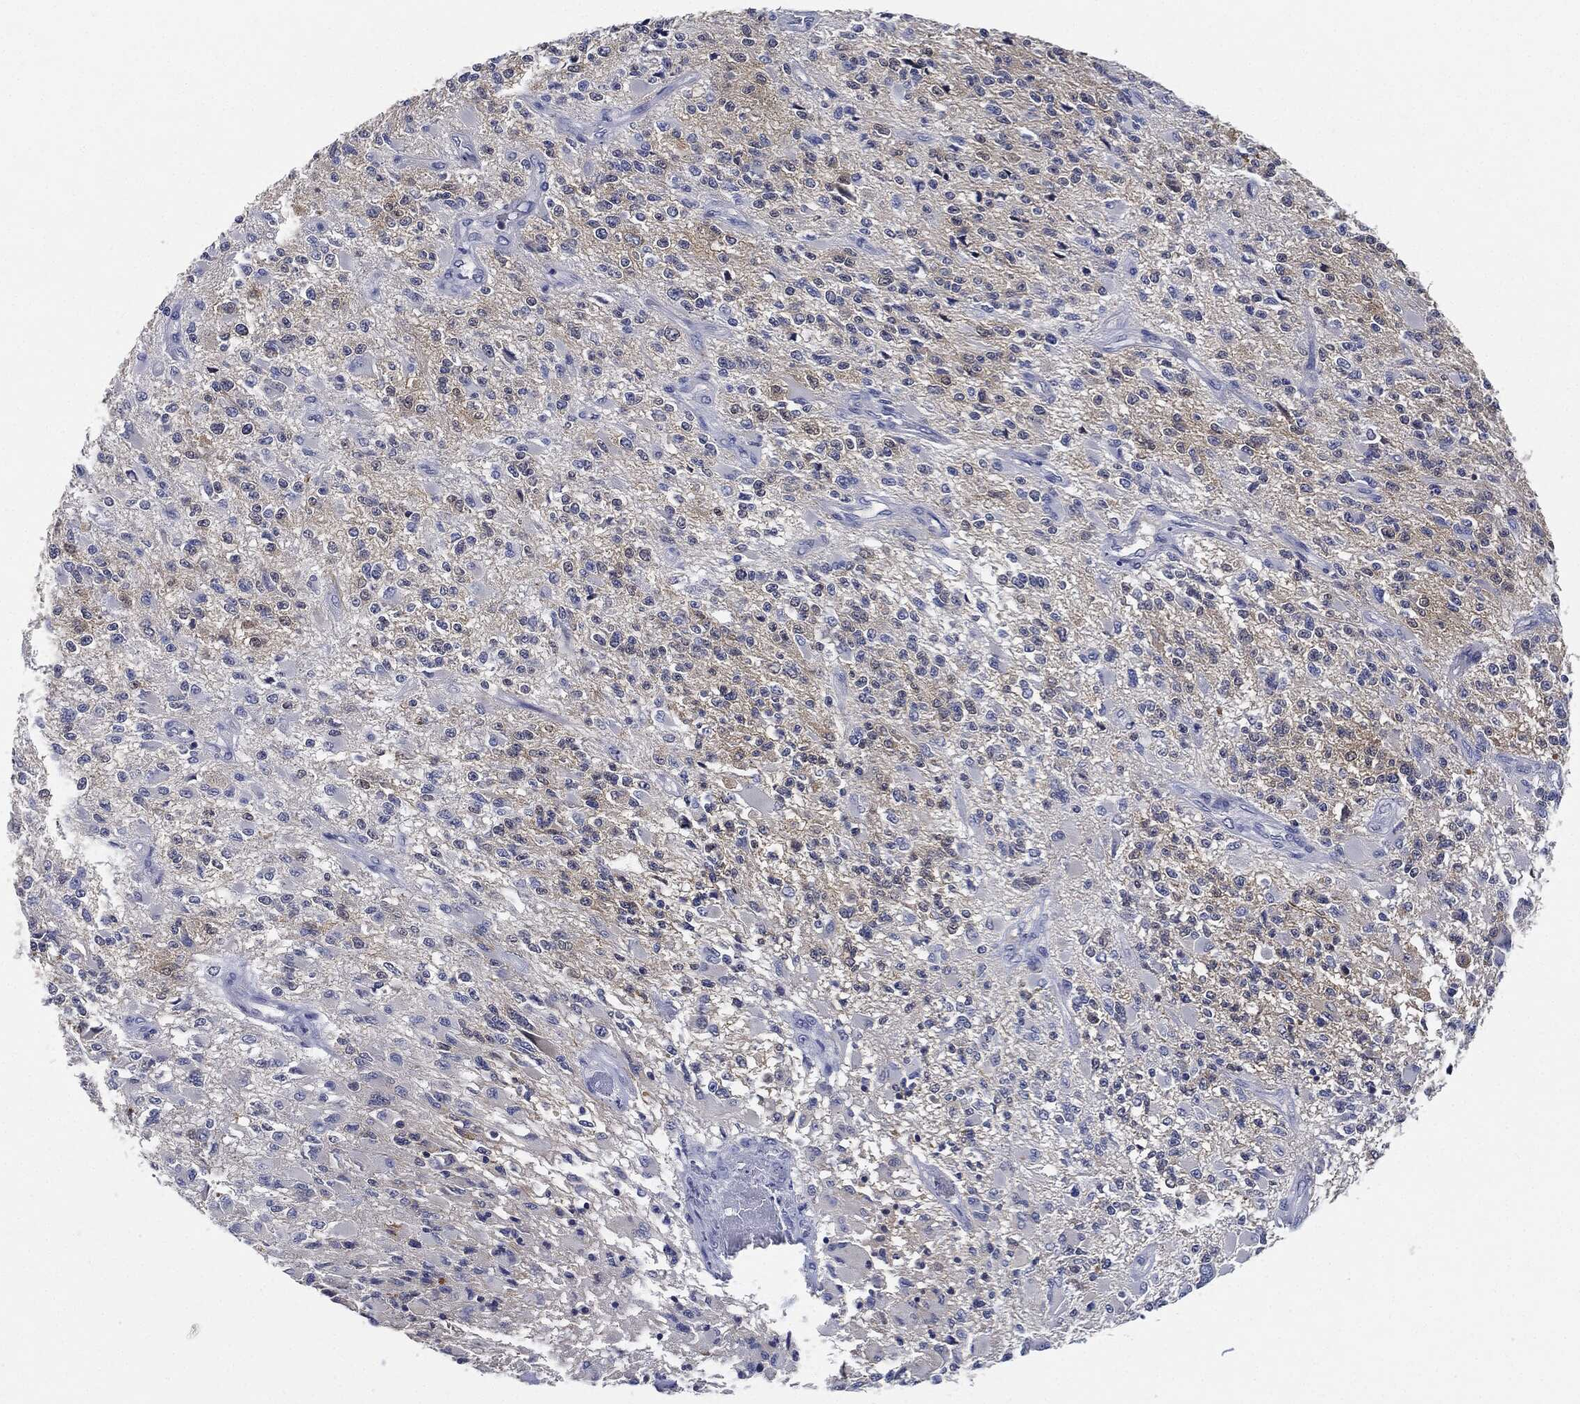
{"staining": {"intensity": "negative", "quantity": "none", "location": "none"}, "tissue": "glioma", "cell_type": "Tumor cells", "image_type": "cancer", "snomed": [{"axis": "morphology", "description": "Glioma, malignant, High grade"}, {"axis": "topography", "description": "Brain"}], "caption": "Malignant high-grade glioma stained for a protein using immunohistochemistry (IHC) exhibits no staining tumor cells.", "gene": "NTRK1", "patient": {"sex": "female", "age": 63}}